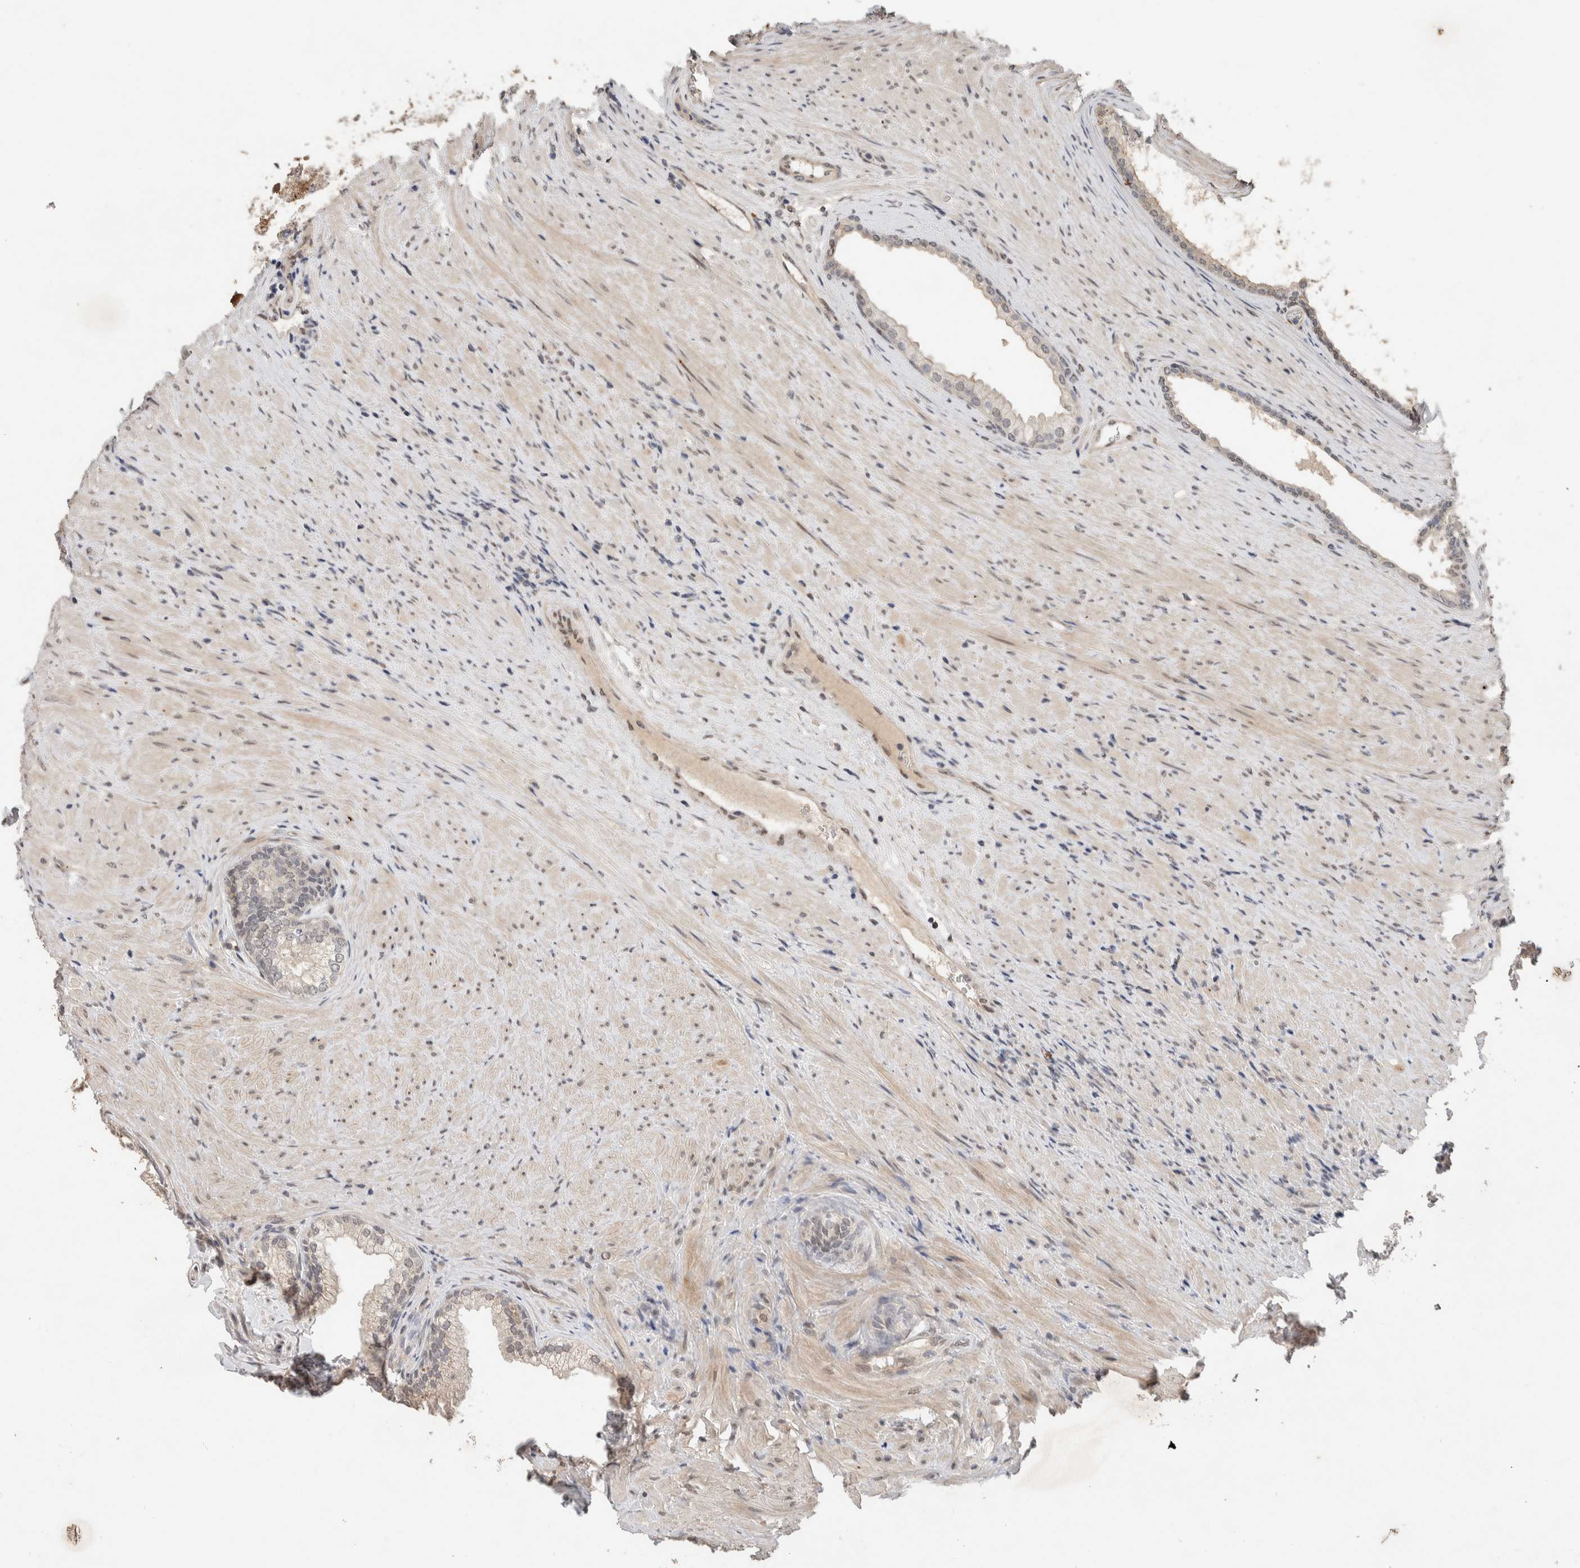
{"staining": {"intensity": "weak", "quantity": "<25%", "location": "cytoplasmic/membranous"}, "tissue": "prostate", "cell_type": "Glandular cells", "image_type": "normal", "snomed": [{"axis": "morphology", "description": "Normal tissue, NOS"}, {"axis": "topography", "description": "Prostate"}], "caption": "This is a photomicrograph of immunohistochemistry staining of normal prostate, which shows no staining in glandular cells.", "gene": "CYSRT1", "patient": {"sex": "male", "age": 76}}